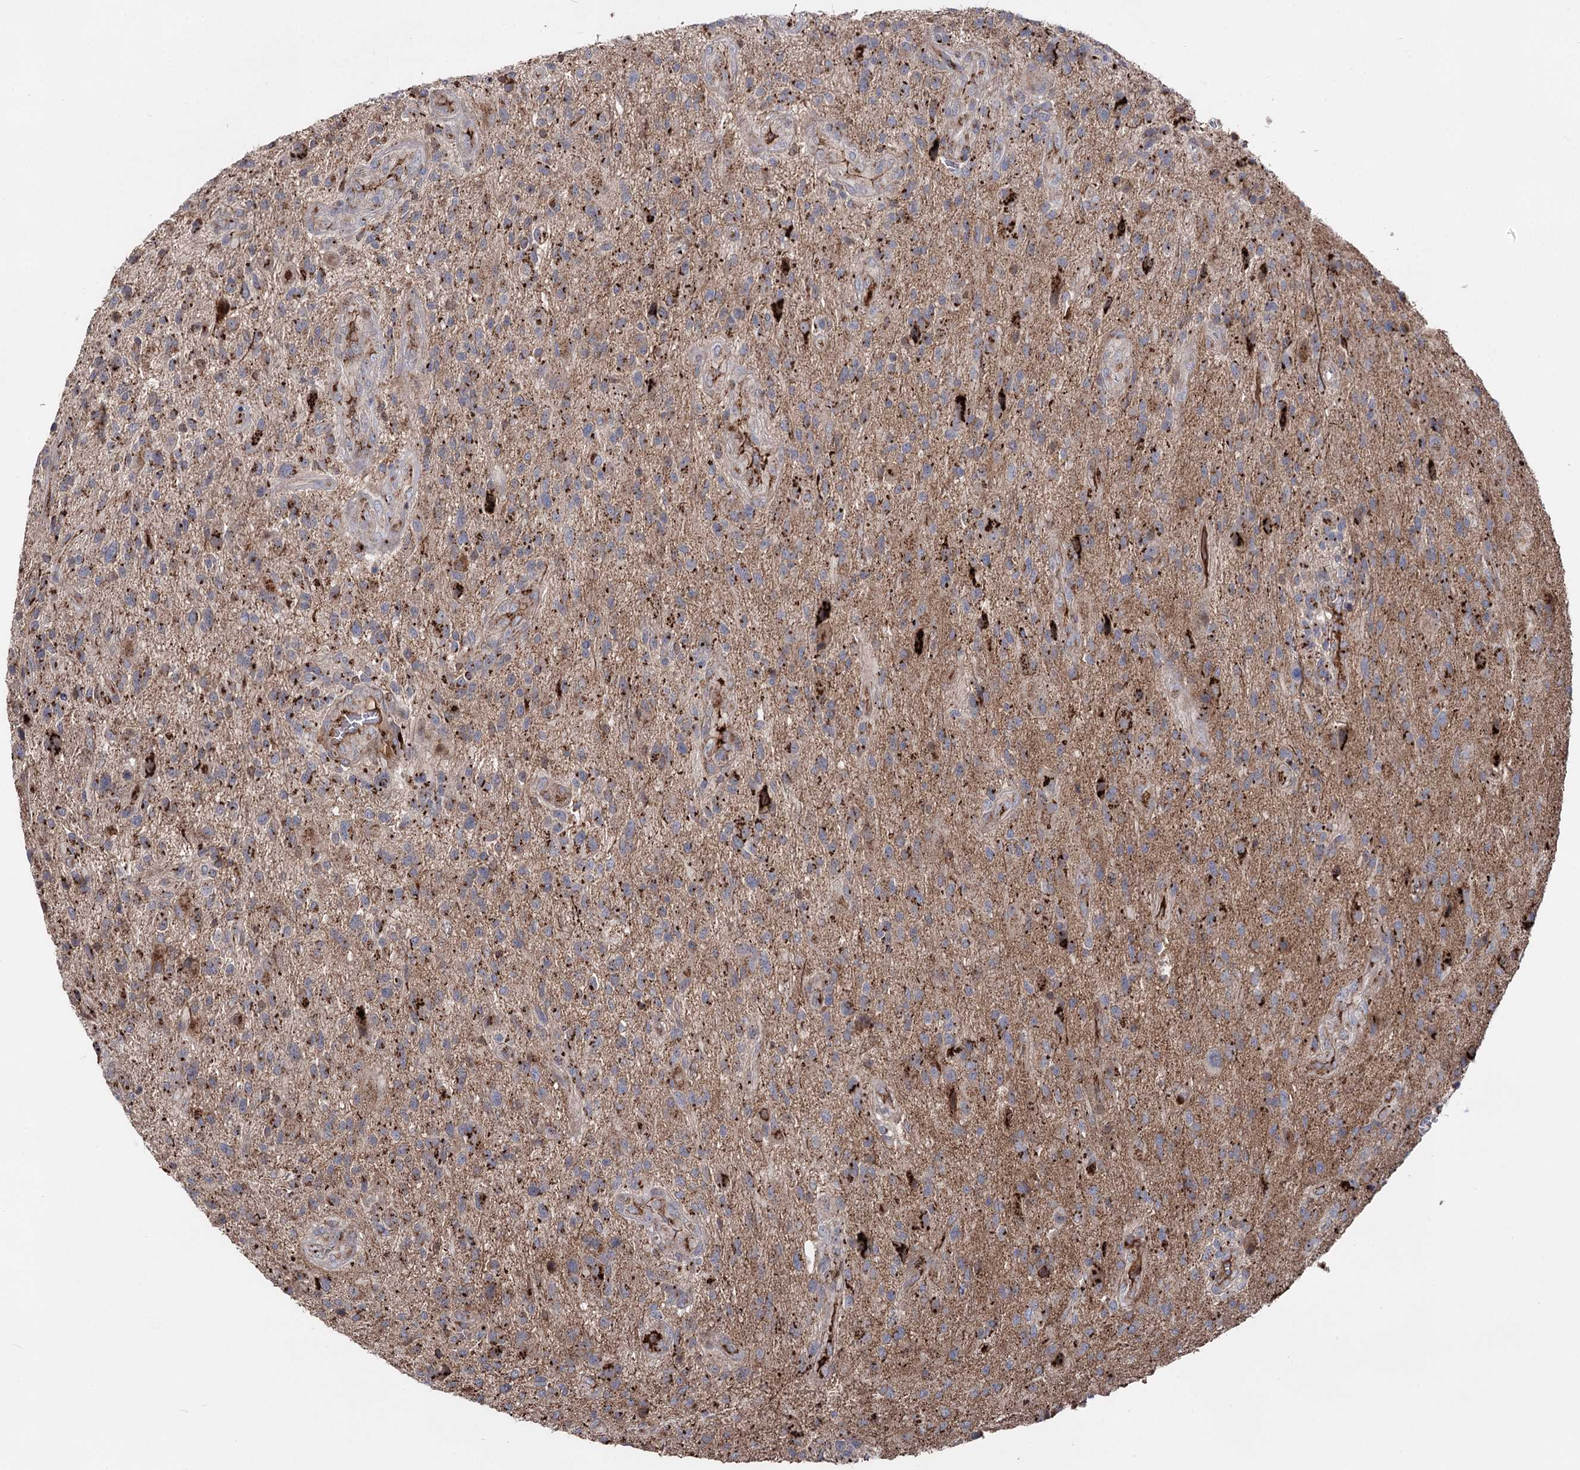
{"staining": {"intensity": "strong", "quantity": "25%-75%", "location": "cytoplasmic/membranous"}, "tissue": "glioma", "cell_type": "Tumor cells", "image_type": "cancer", "snomed": [{"axis": "morphology", "description": "Glioma, malignant, High grade"}, {"axis": "topography", "description": "Brain"}], "caption": "Protein analysis of malignant high-grade glioma tissue displays strong cytoplasmic/membranous staining in approximately 25%-75% of tumor cells. (brown staining indicates protein expression, while blue staining denotes nuclei).", "gene": "ARHGAP20", "patient": {"sex": "male", "age": 47}}